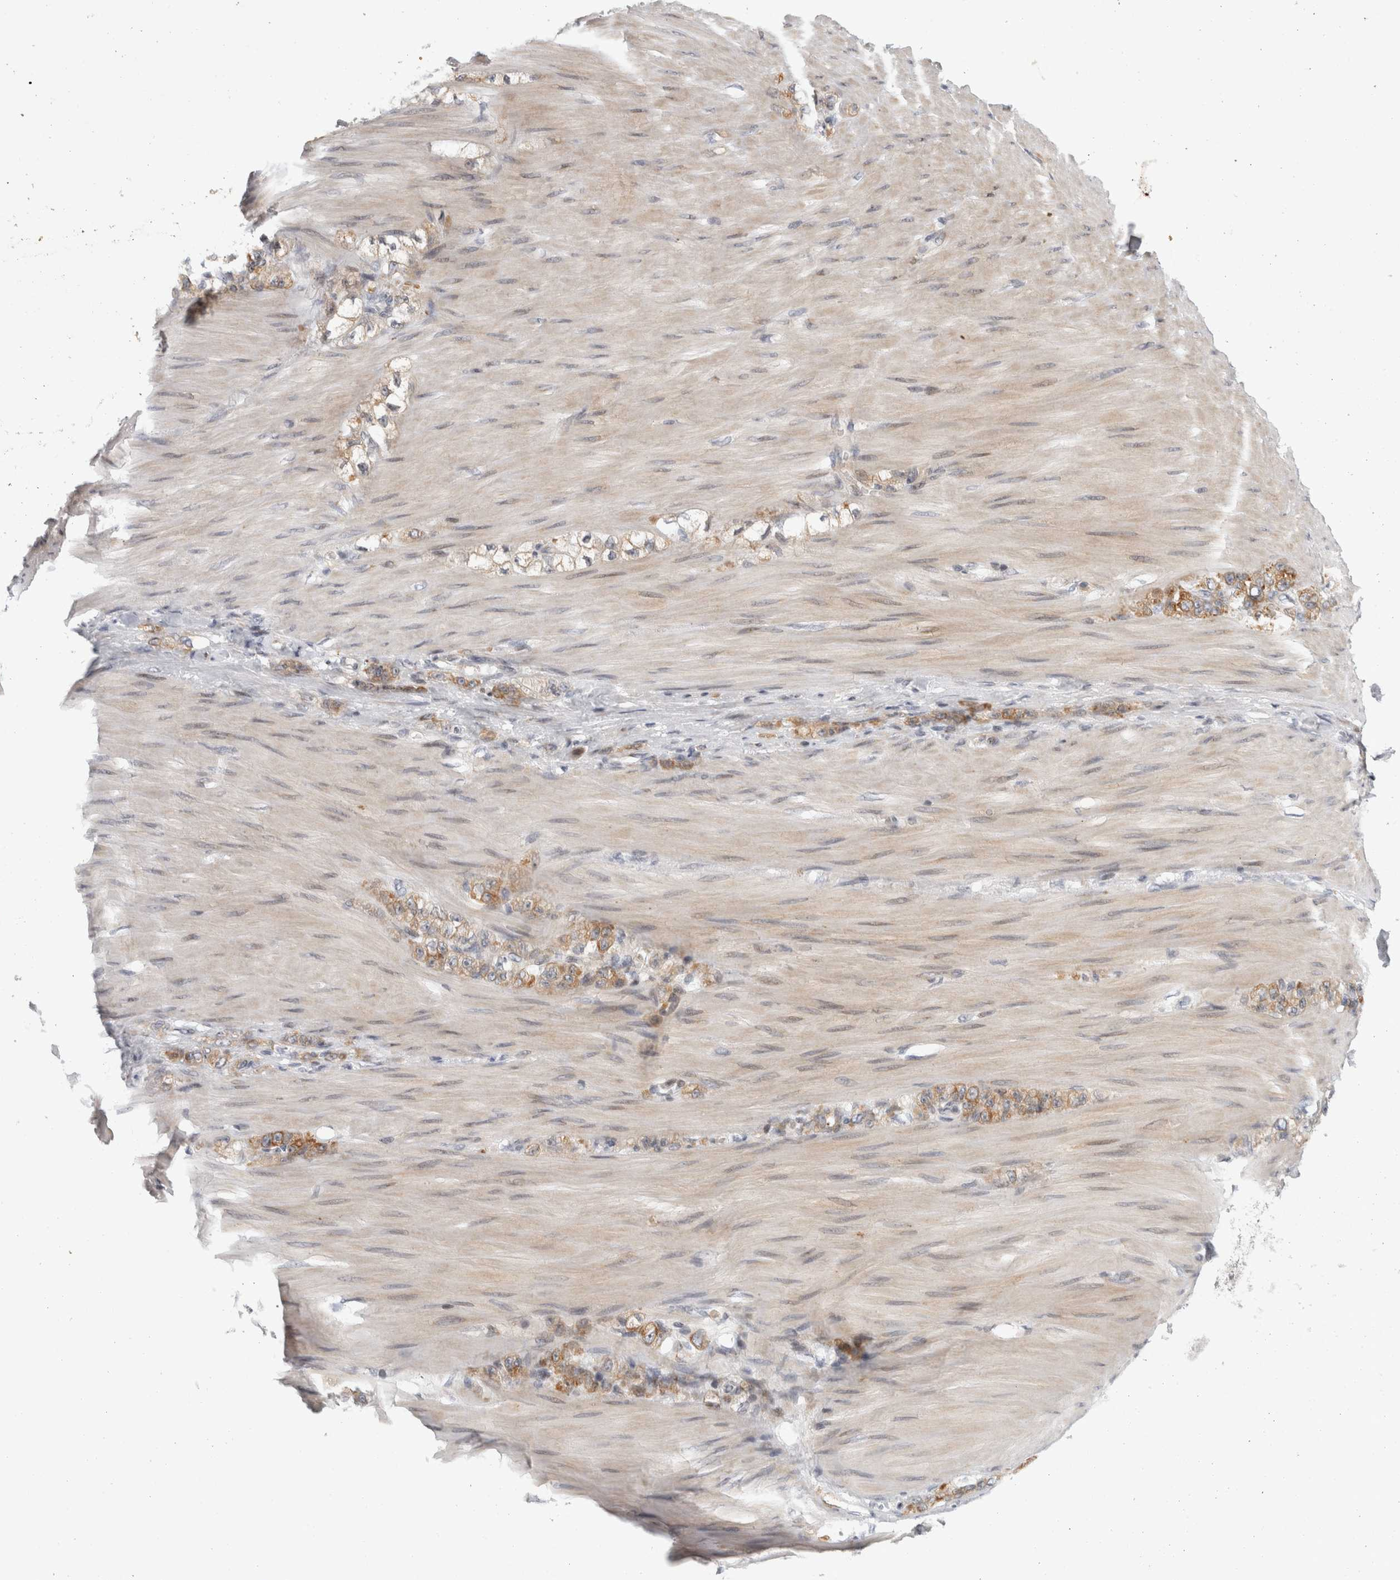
{"staining": {"intensity": "moderate", "quantity": ">75%", "location": "cytoplasmic/membranous"}, "tissue": "stomach cancer", "cell_type": "Tumor cells", "image_type": "cancer", "snomed": [{"axis": "morphology", "description": "Normal tissue, NOS"}, {"axis": "morphology", "description": "Adenocarcinoma, NOS"}, {"axis": "topography", "description": "Stomach"}], "caption": "Immunohistochemistry (IHC) image of human adenocarcinoma (stomach) stained for a protein (brown), which demonstrates medium levels of moderate cytoplasmic/membranous positivity in about >75% of tumor cells.", "gene": "UTP25", "patient": {"sex": "male", "age": 82}}